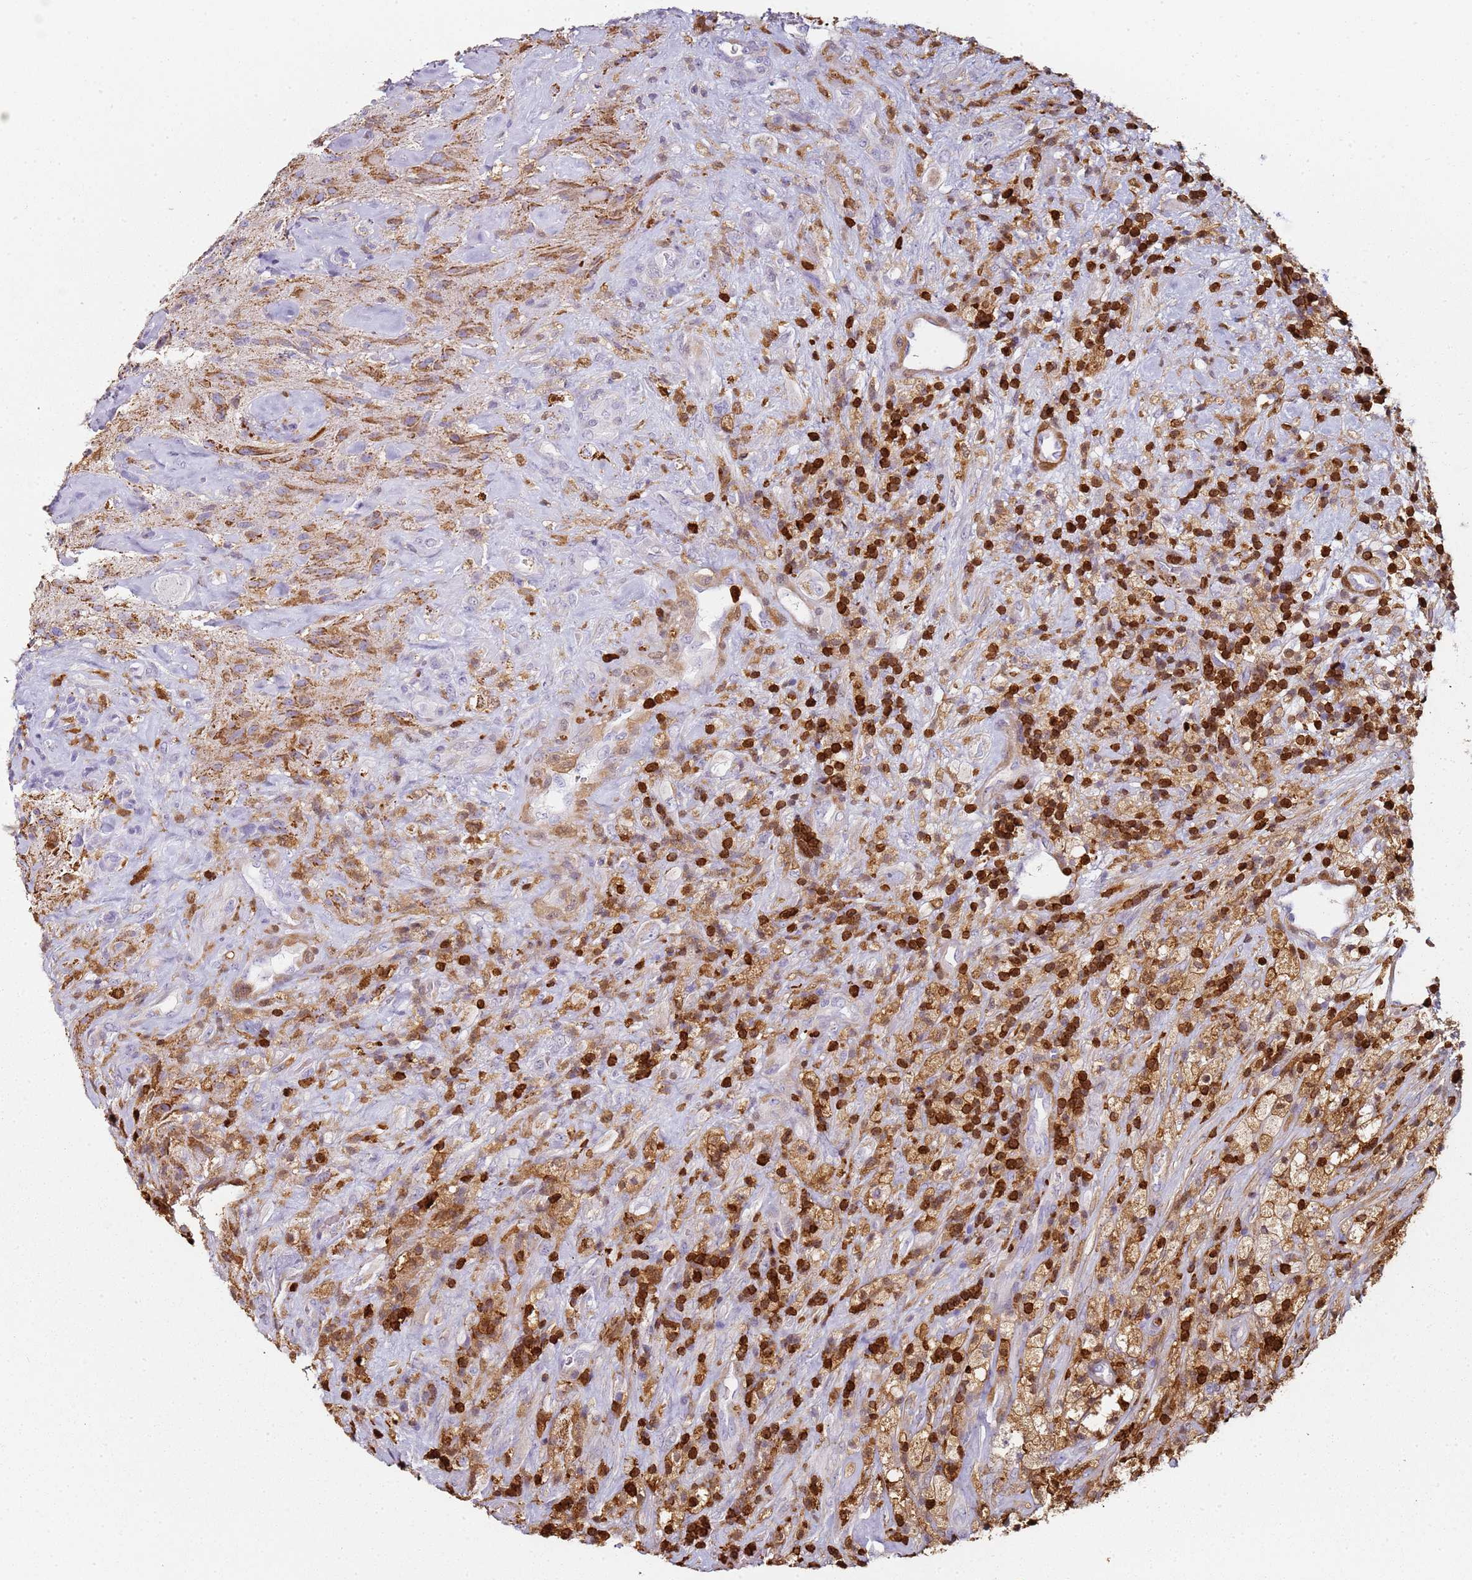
{"staining": {"intensity": "moderate", "quantity": ">75%", "location": "cytoplasmic/membranous"}, "tissue": "glioma", "cell_type": "Tumor cells", "image_type": "cancer", "snomed": [{"axis": "morphology", "description": "Glioma, malignant, High grade"}, {"axis": "topography", "description": "Brain"}], "caption": "Protein expression analysis of human malignant high-grade glioma reveals moderate cytoplasmic/membranous staining in about >75% of tumor cells.", "gene": "S100A4", "patient": {"sex": "male", "age": 69}}